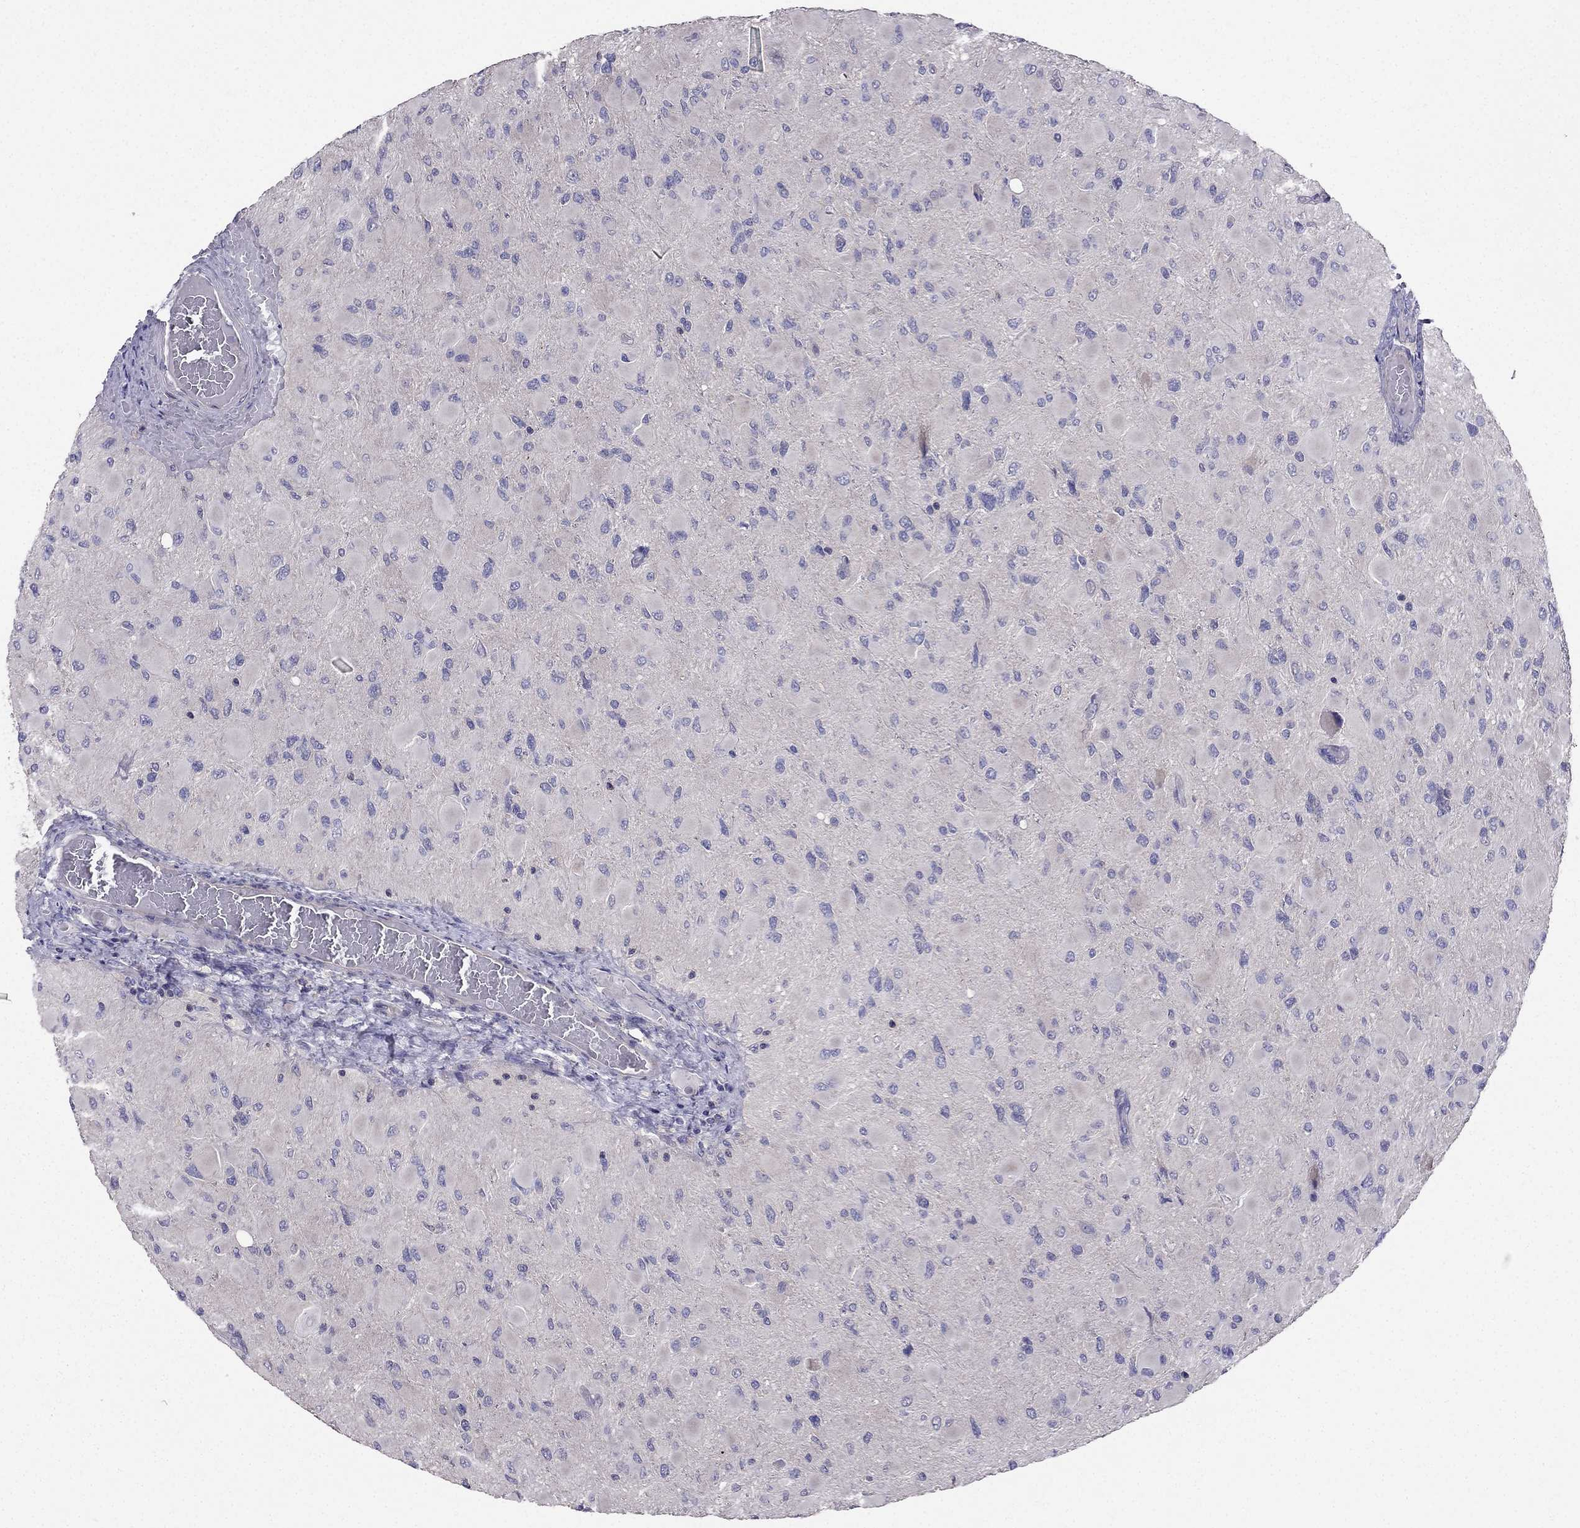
{"staining": {"intensity": "negative", "quantity": "none", "location": "none"}, "tissue": "glioma", "cell_type": "Tumor cells", "image_type": "cancer", "snomed": [{"axis": "morphology", "description": "Glioma, malignant, High grade"}, {"axis": "topography", "description": "Cerebral cortex"}], "caption": "Immunohistochemistry (IHC) histopathology image of malignant high-grade glioma stained for a protein (brown), which demonstrates no staining in tumor cells.", "gene": "AS3MT", "patient": {"sex": "female", "age": 36}}